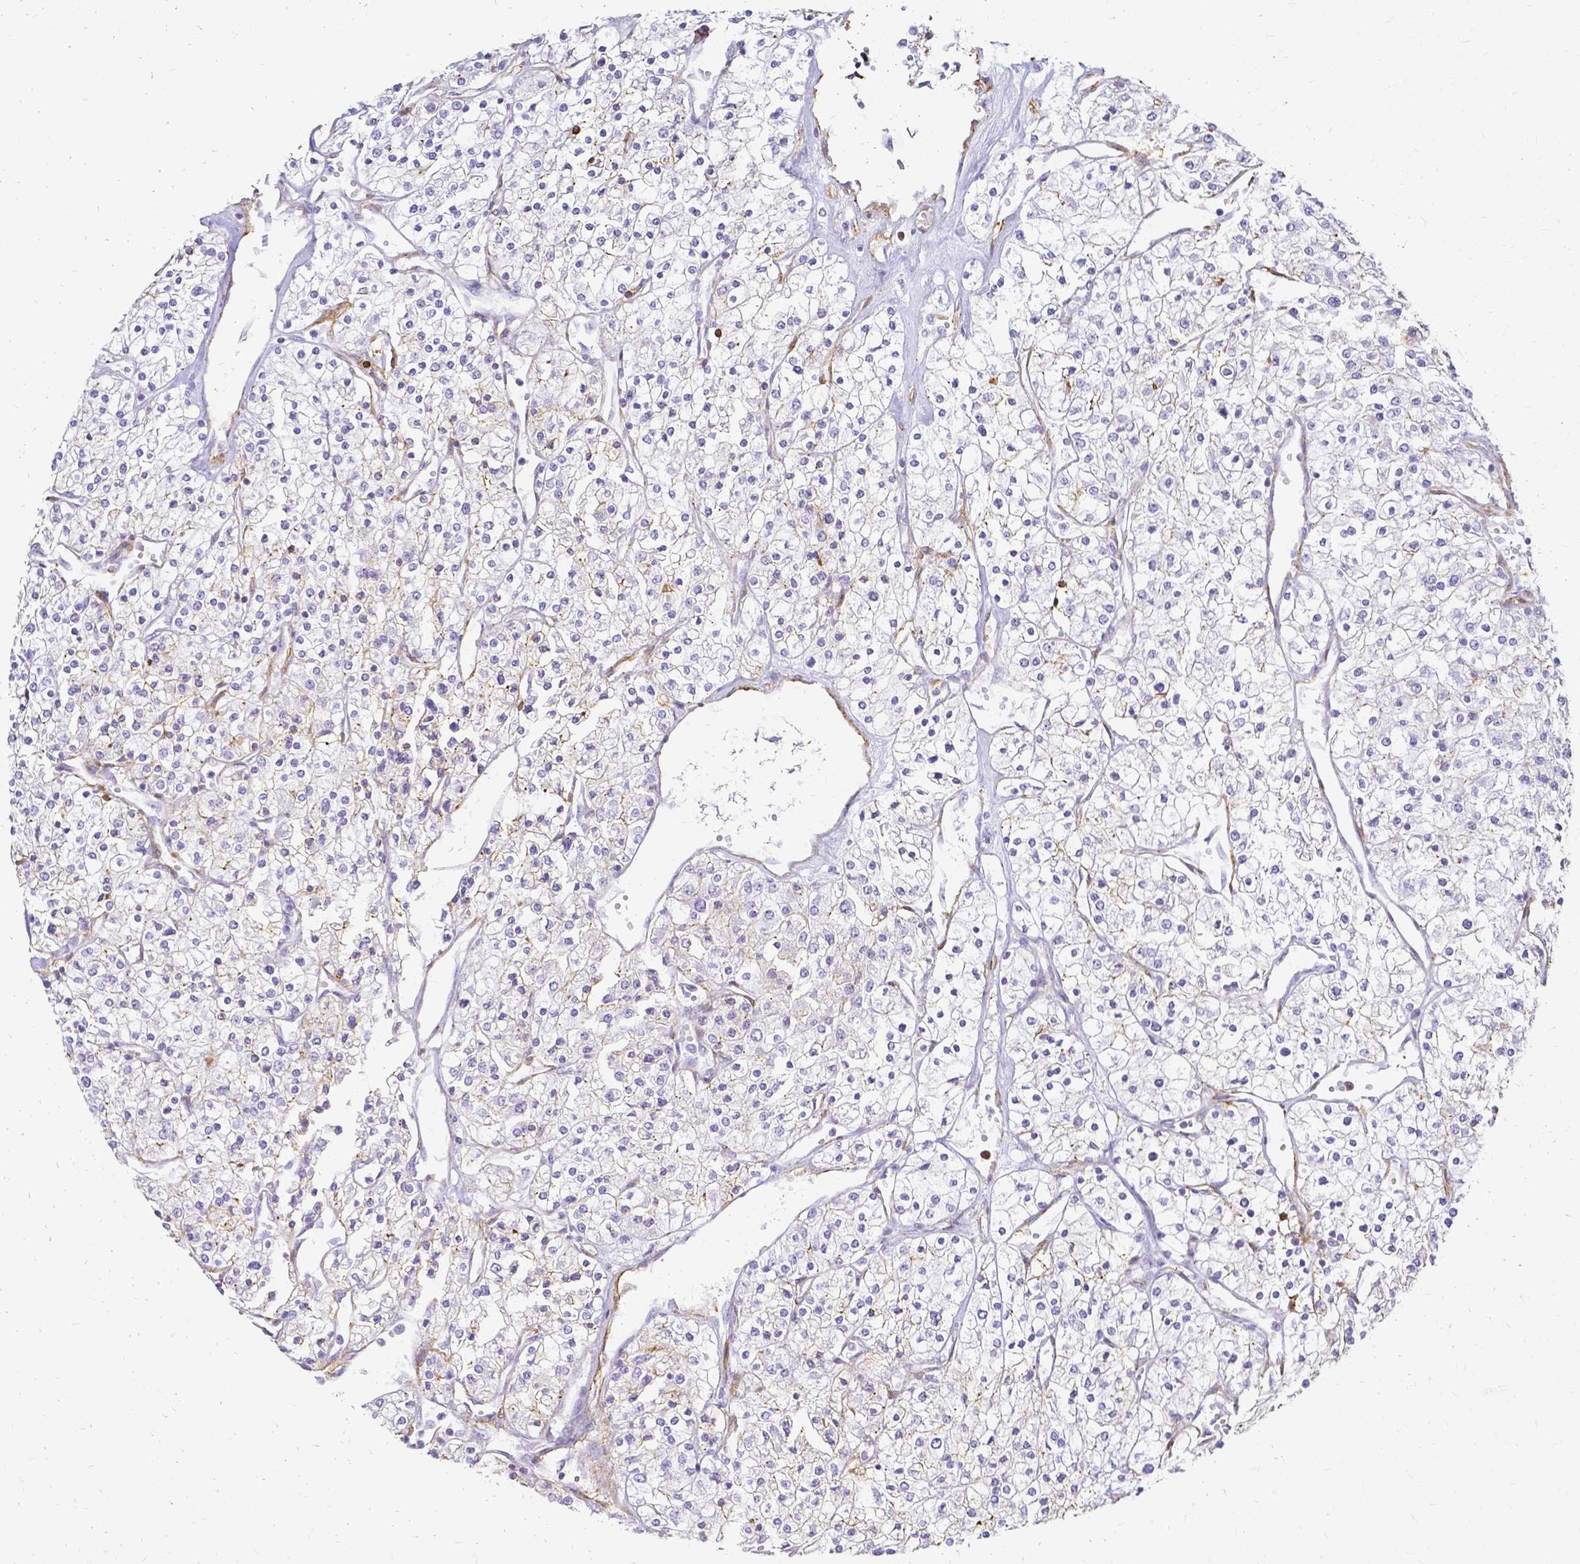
{"staining": {"intensity": "negative", "quantity": "none", "location": "none"}, "tissue": "renal cancer", "cell_type": "Tumor cells", "image_type": "cancer", "snomed": [{"axis": "morphology", "description": "Adenocarcinoma, NOS"}, {"axis": "topography", "description": "Kidney"}], "caption": "This is an immunohistochemistry (IHC) image of renal cancer (adenocarcinoma). There is no positivity in tumor cells.", "gene": "HSPA12A", "patient": {"sex": "male", "age": 80}}